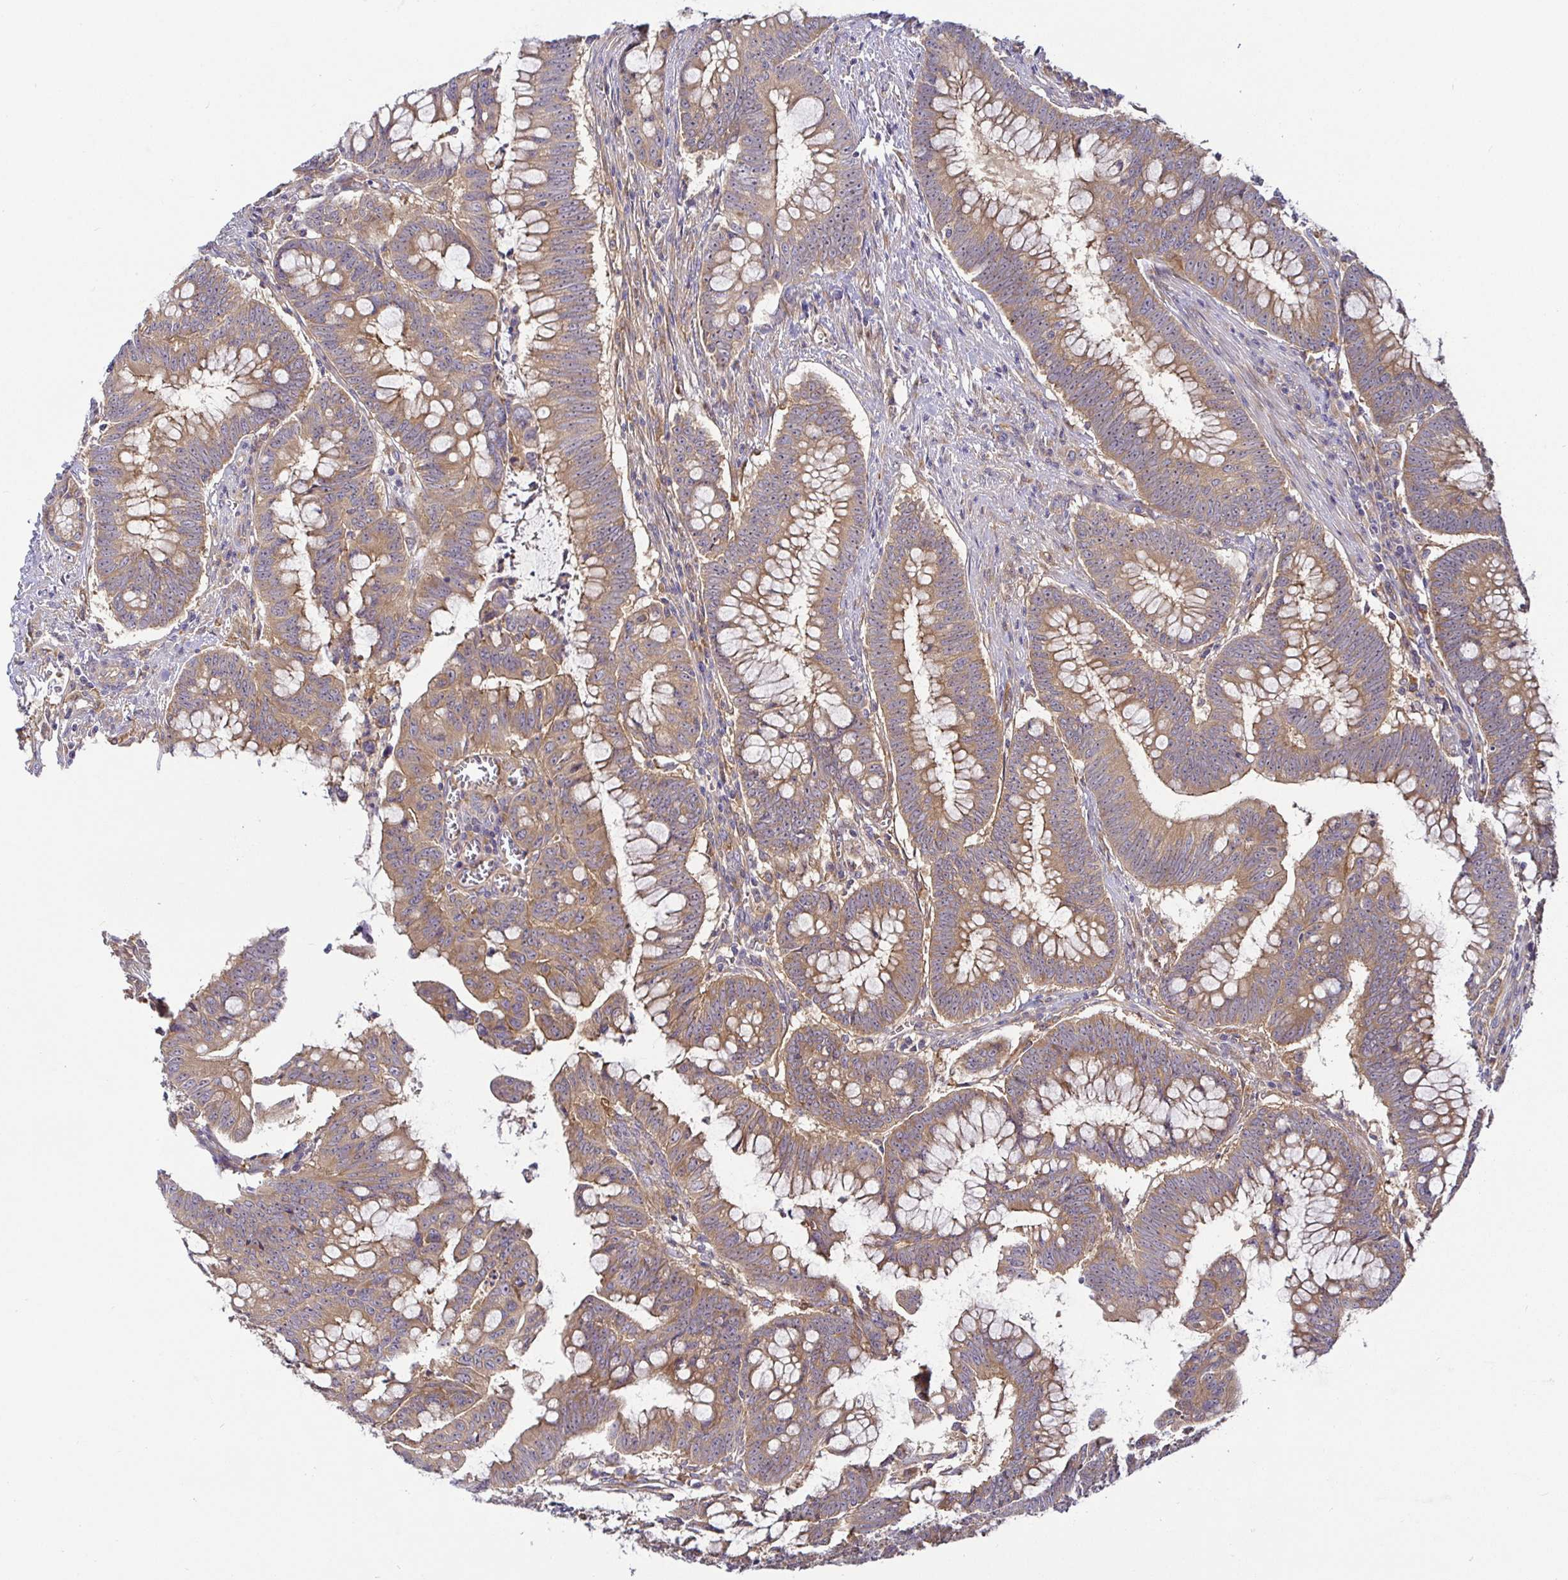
{"staining": {"intensity": "moderate", "quantity": ">75%", "location": "cytoplasmic/membranous"}, "tissue": "colorectal cancer", "cell_type": "Tumor cells", "image_type": "cancer", "snomed": [{"axis": "morphology", "description": "Adenocarcinoma, NOS"}, {"axis": "topography", "description": "Colon"}], "caption": "Immunohistochemical staining of human colorectal cancer demonstrates medium levels of moderate cytoplasmic/membranous protein expression in about >75% of tumor cells. The staining is performed using DAB (3,3'-diaminobenzidine) brown chromogen to label protein expression. The nuclei are counter-stained blue using hematoxylin.", "gene": "SNX8", "patient": {"sex": "male", "age": 62}}